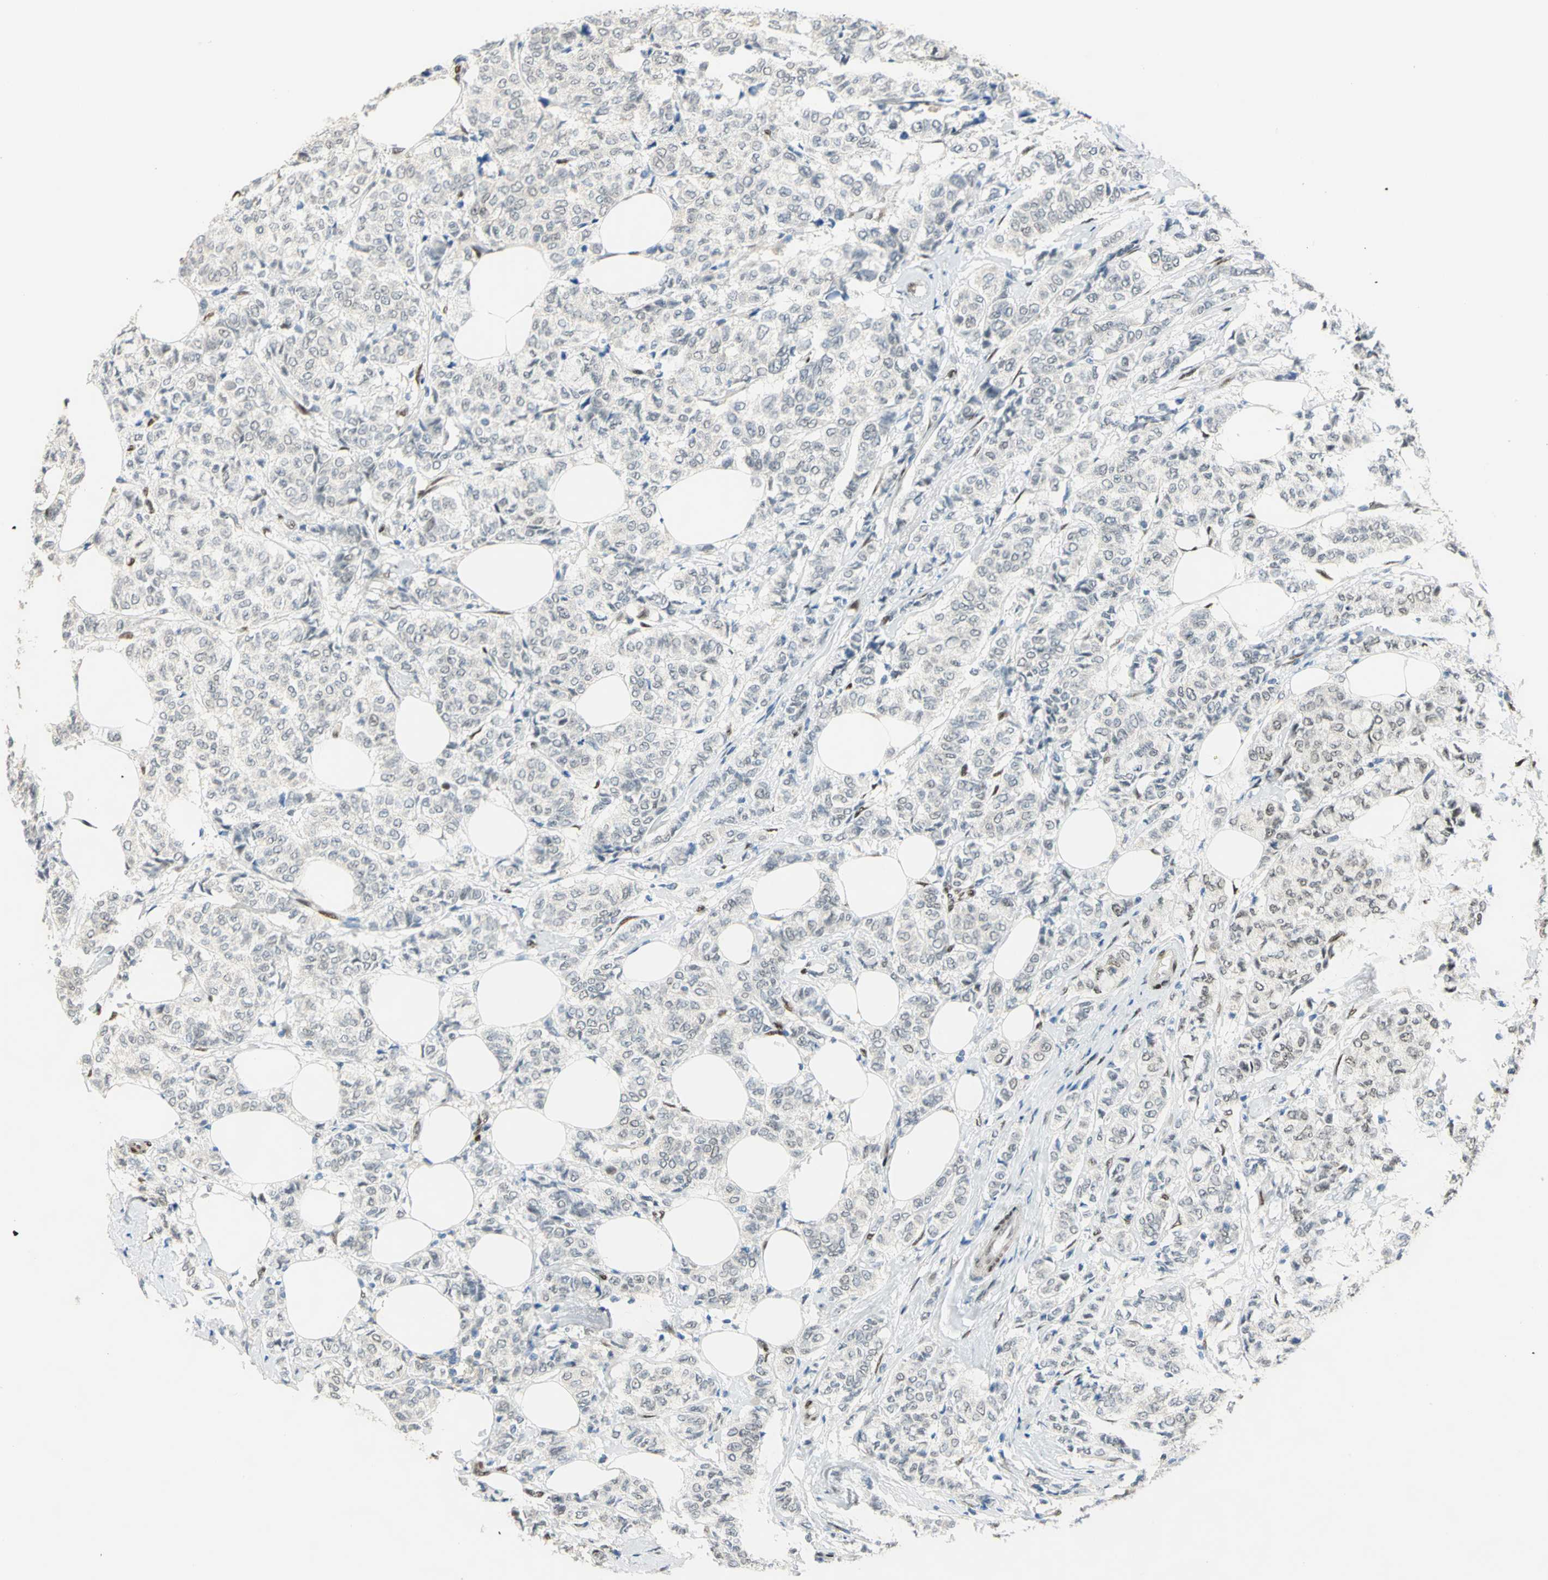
{"staining": {"intensity": "negative", "quantity": "none", "location": "none"}, "tissue": "breast cancer", "cell_type": "Tumor cells", "image_type": "cancer", "snomed": [{"axis": "morphology", "description": "Lobular carcinoma"}, {"axis": "topography", "description": "Breast"}], "caption": "This is an immunohistochemistry image of breast lobular carcinoma. There is no positivity in tumor cells.", "gene": "RBFOX2", "patient": {"sex": "female", "age": 60}}